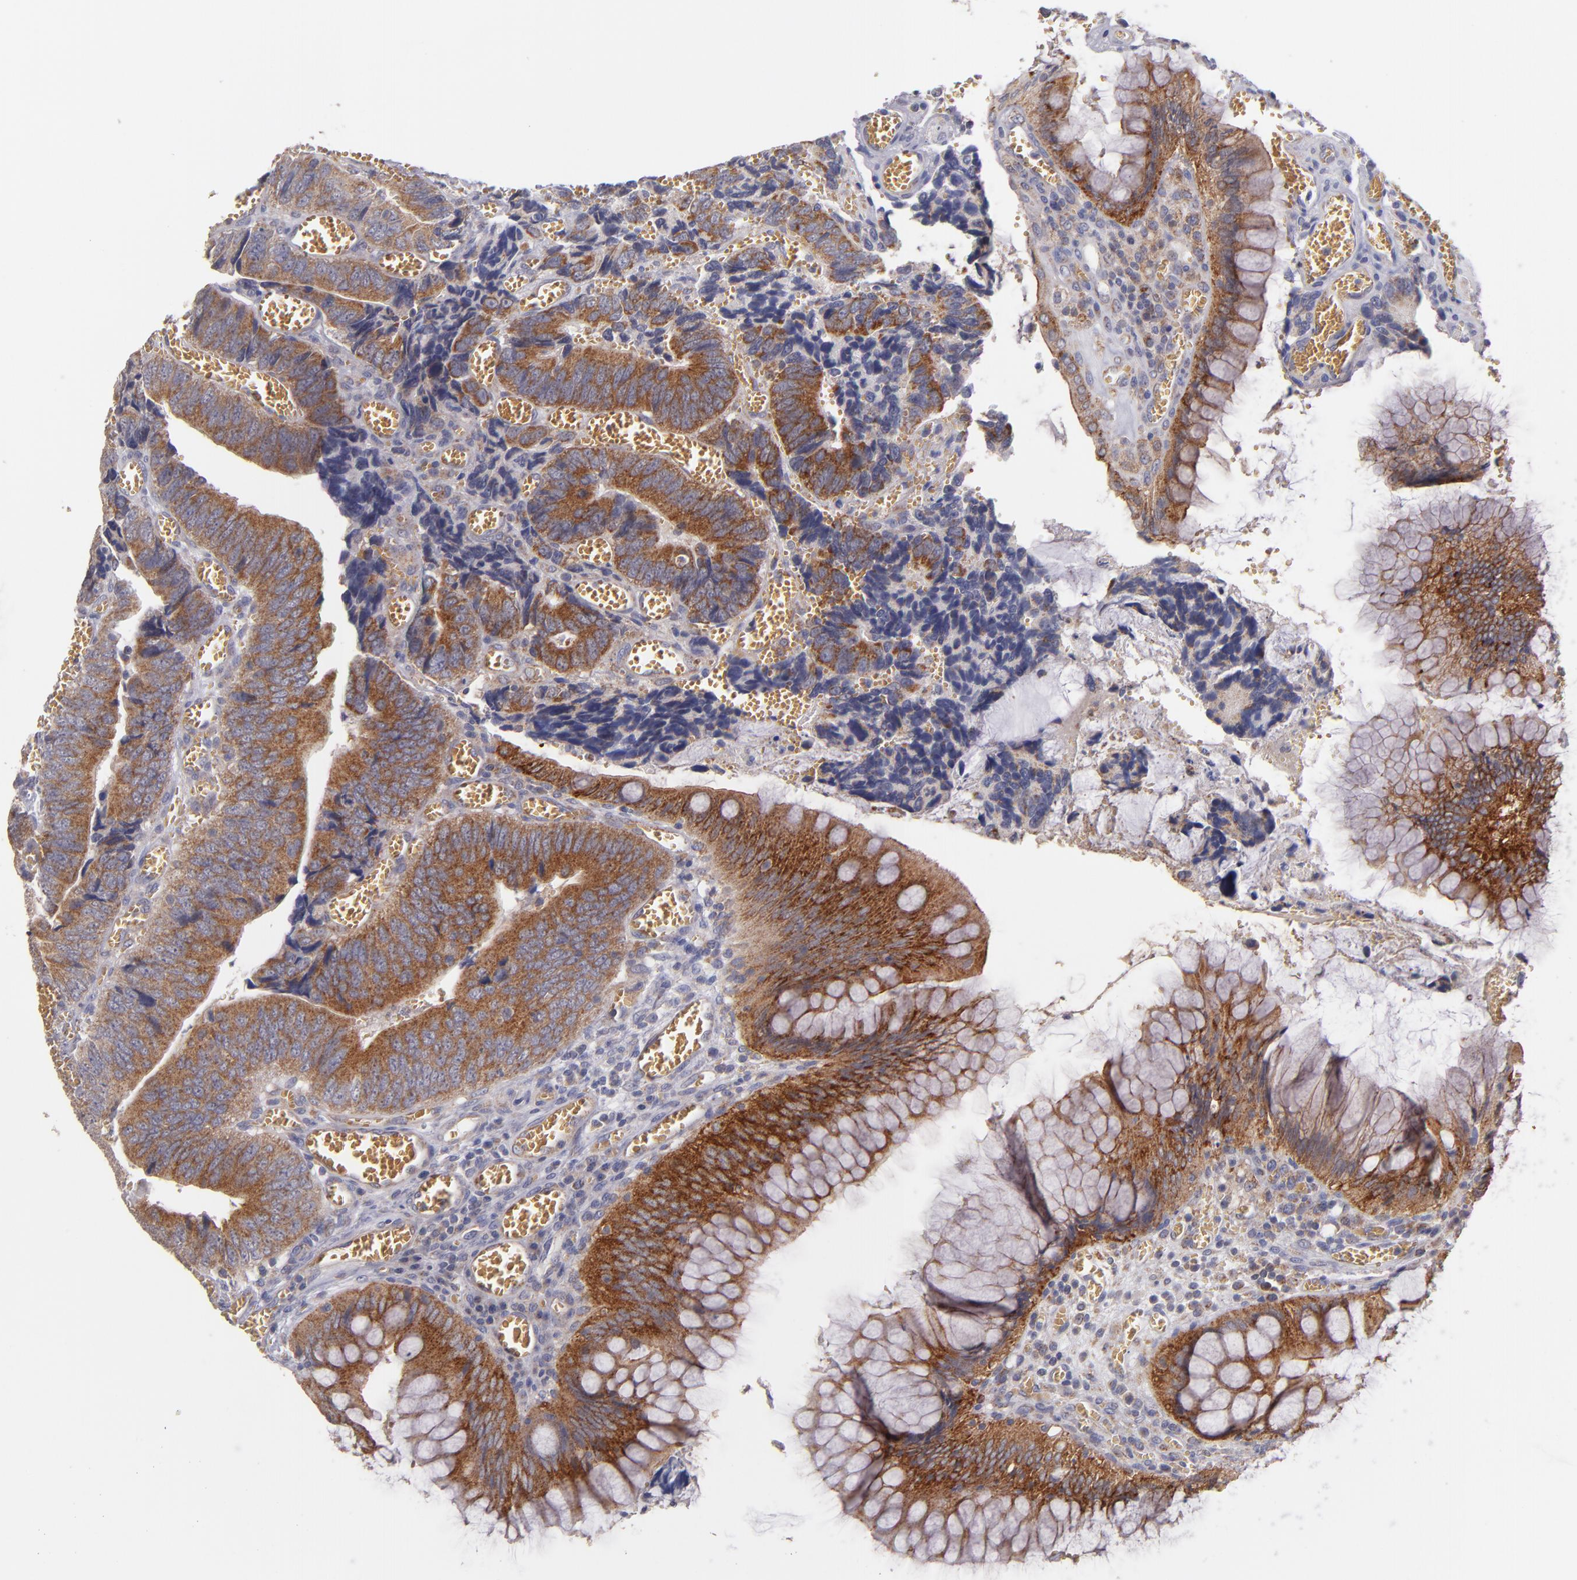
{"staining": {"intensity": "moderate", "quantity": ">75%", "location": "cytoplasmic/membranous"}, "tissue": "colorectal cancer", "cell_type": "Tumor cells", "image_type": "cancer", "snomed": [{"axis": "morphology", "description": "Adenocarcinoma, NOS"}, {"axis": "topography", "description": "Colon"}], "caption": "Tumor cells show medium levels of moderate cytoplasmic/membranous staining in approximately >75% of cells in colorectal cancer.", "gene": "CLTA", "patient": {"sex": "male", "age": 72}}